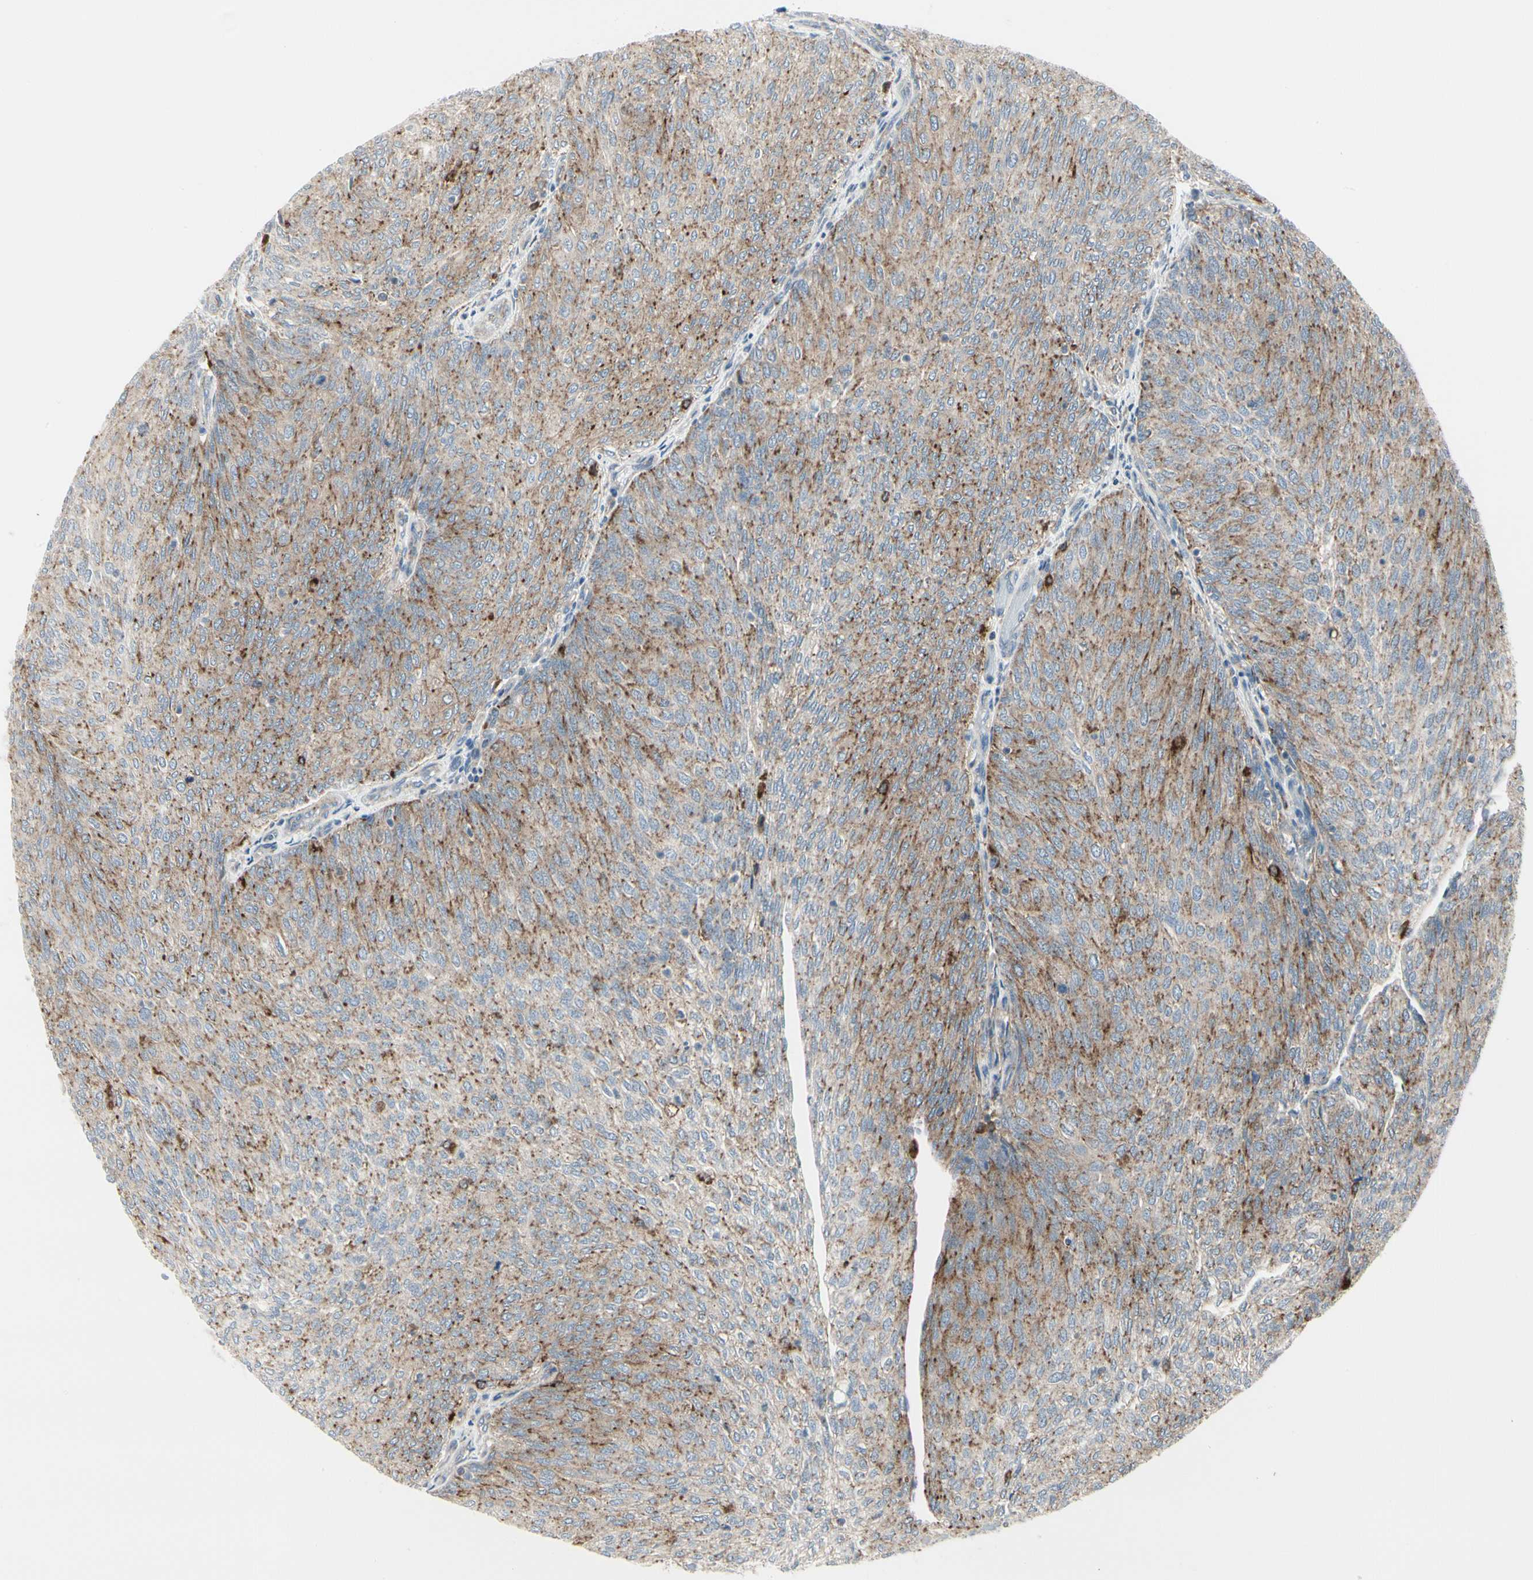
{"staining": {"intensity": "strong", "quantity": "<25%", "location": "cytoplasmic/membranous"}, "tissue": "urothelial cancer", "cell_type": "Tumor cells", "image_type": "cancer", "snomed": [{"axis": "morphology", "description": "Urothelial carcinoma, Low grade"}, {"axis": "topography", "description": "Urinary bladder"}], "caption": "An image of low-grade urothelial carcinoma stained for a protein reveals strong cytoplasmic/membranous brown staining in tumor cells.", "gene": "ATP6V1B2", "patient": {"sex": "female", "age": 79}}